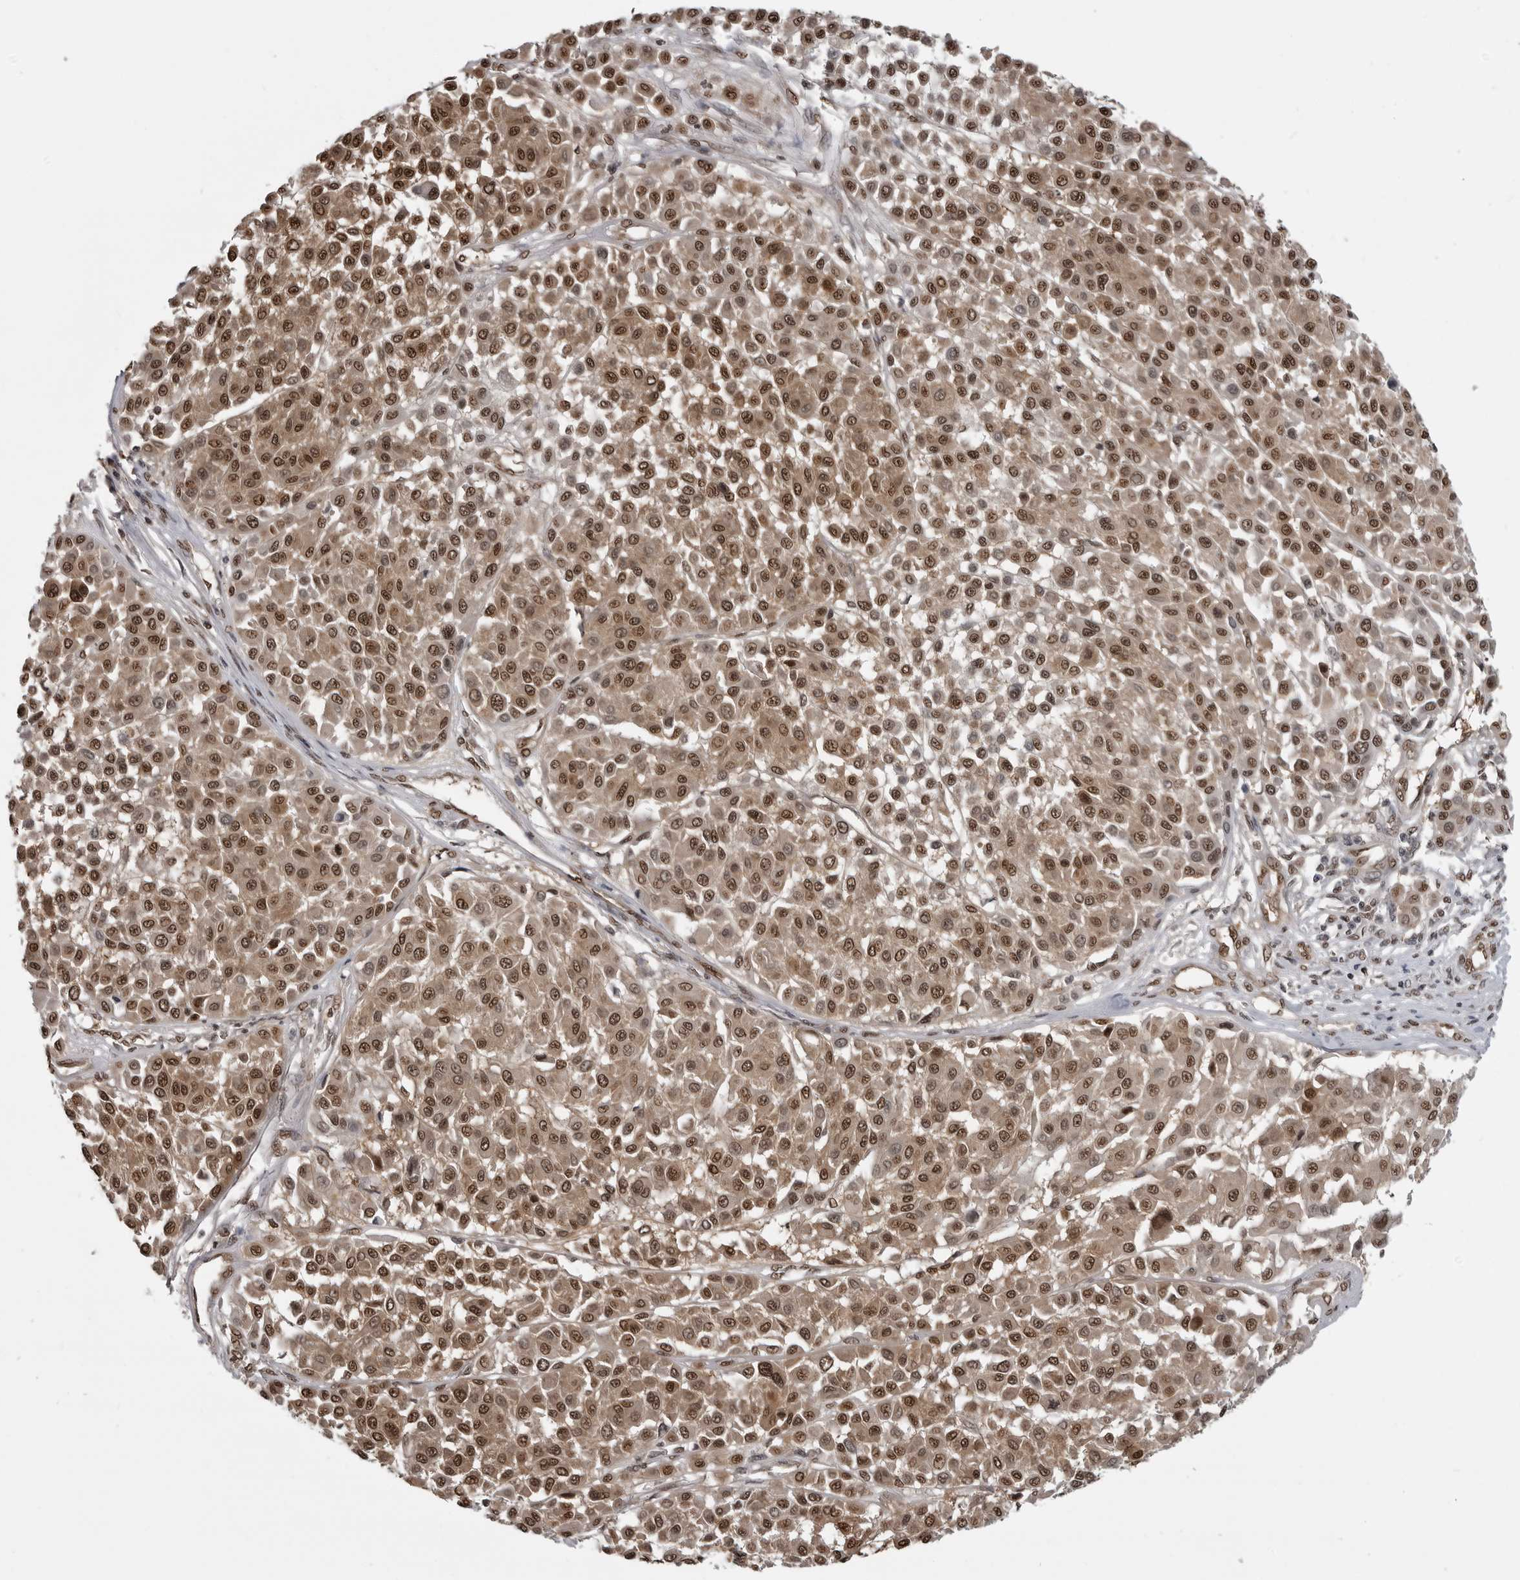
{"staining": {"intensity": "moderate", "quantity": ">75%", "location": "cytoplasmic/membranous,nuclear"}, "tissue": "melanoma", "cell_type": "Tumor cells", "image_type": "cancer", "snomed": [{"axis": "morphology", "description": "Malignant melanoma, Metastatic site"}, {"axis": "topography", "description": "Soft tissue"}], "caption": "Protein analysis of malignant melanoma (metastatic site) tissue displays moderate cytoplasmic/membranous and nuclear staining in about >75% of tumor cells.", "gene": "SMAD2", "patient": {"sex": "male", "age": 41}}